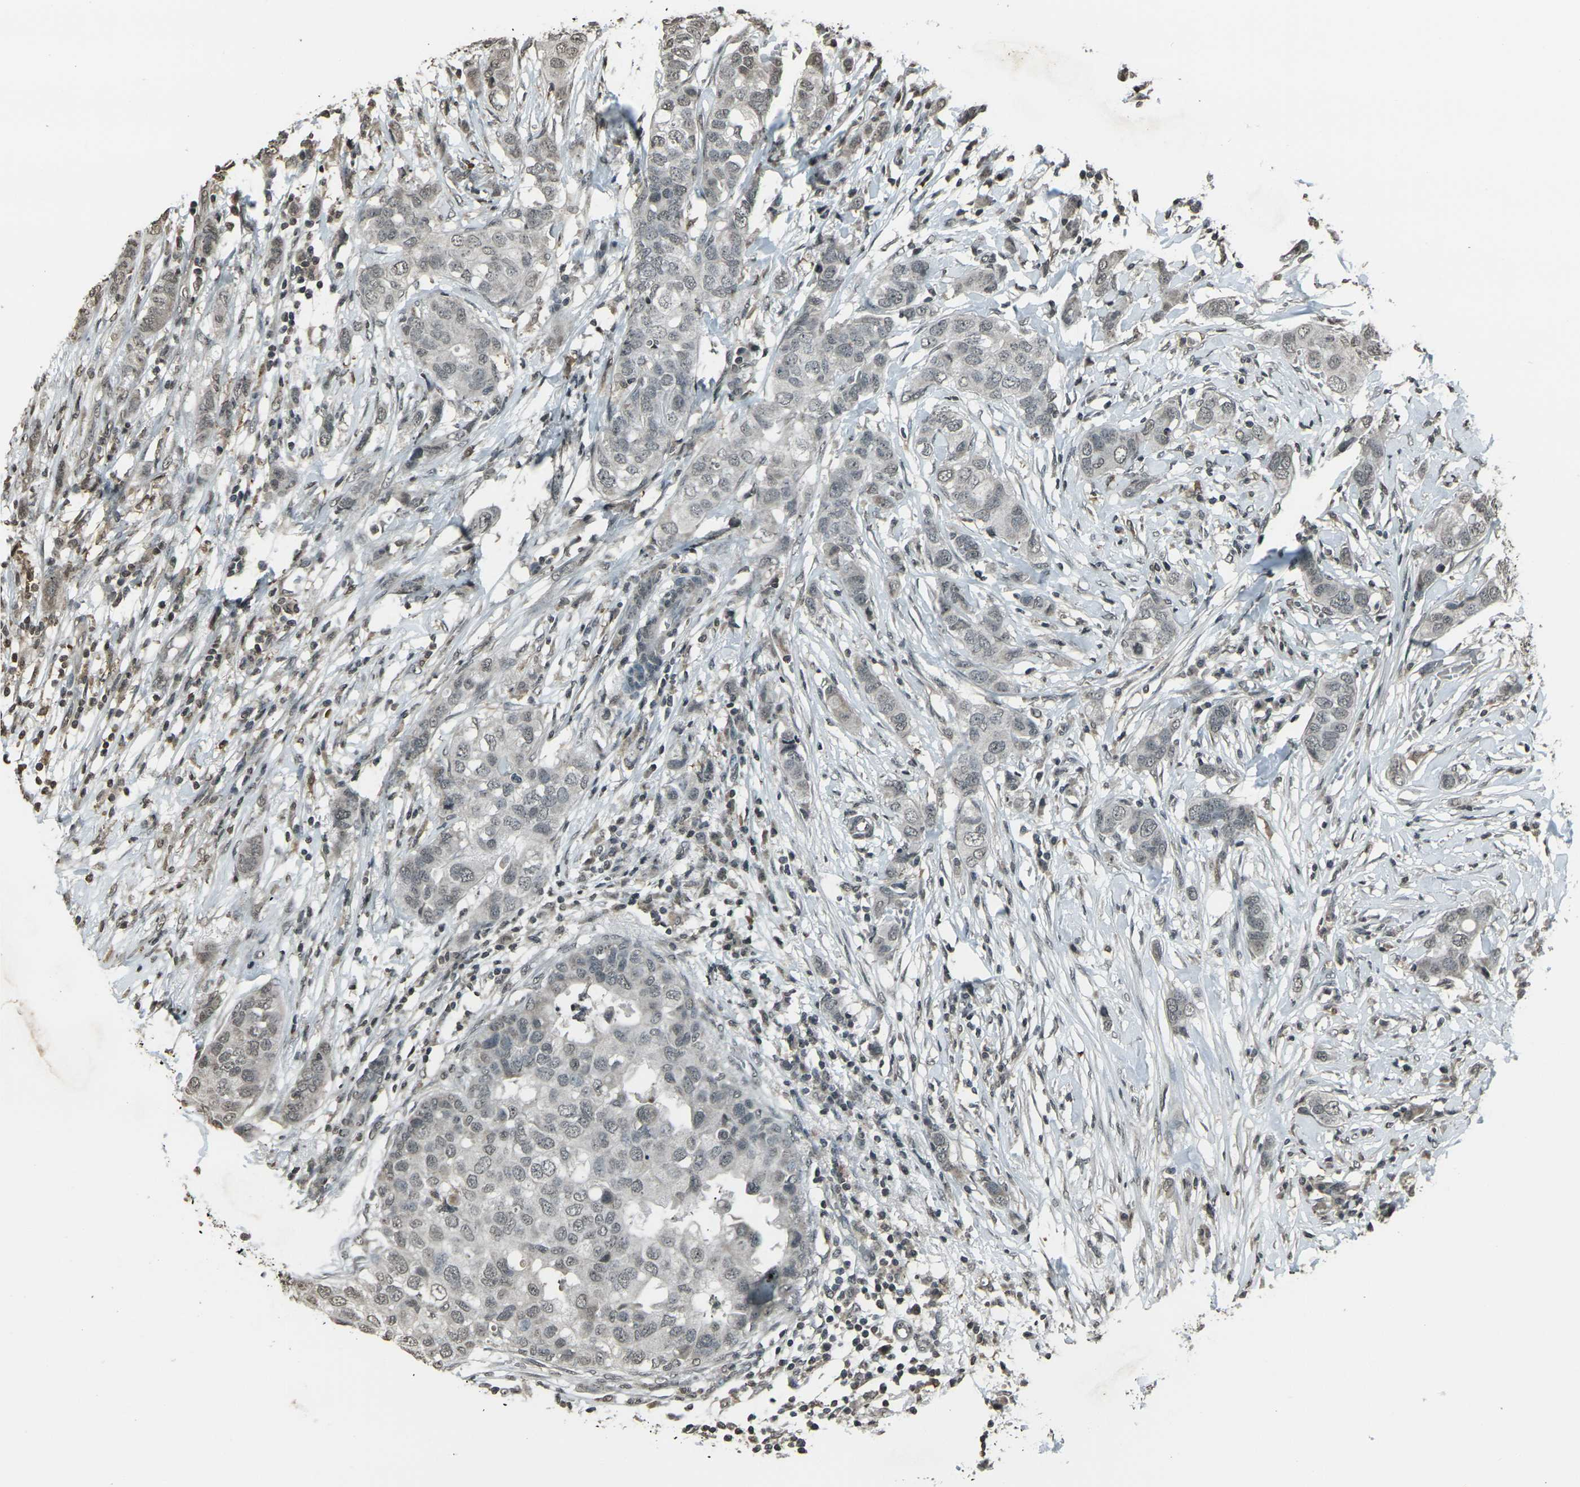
{"staining": {"intensity": "weak", "quantity": ">75%", "location": "nuclear"}, "tissue": "breast cancer", "cell_type": "Tumor cells", "image_type": "cancer", "snomed": [{"axis": "morphology", "description": "Duct carcinoma"}, {"axis": "topography", "description": "Breast"}], "caption": "Immunohistochemistry photomicrograph of neoplastic tissue: breast invasive ductal carcinoma stained using IHC demonstrates low levels of weak protein expression localized specifically in the nuclear of tumor cells, appearing as a nuclear brown color.", "gene": "PRPF8", "patient": {"sex": "female", "age": 50}}